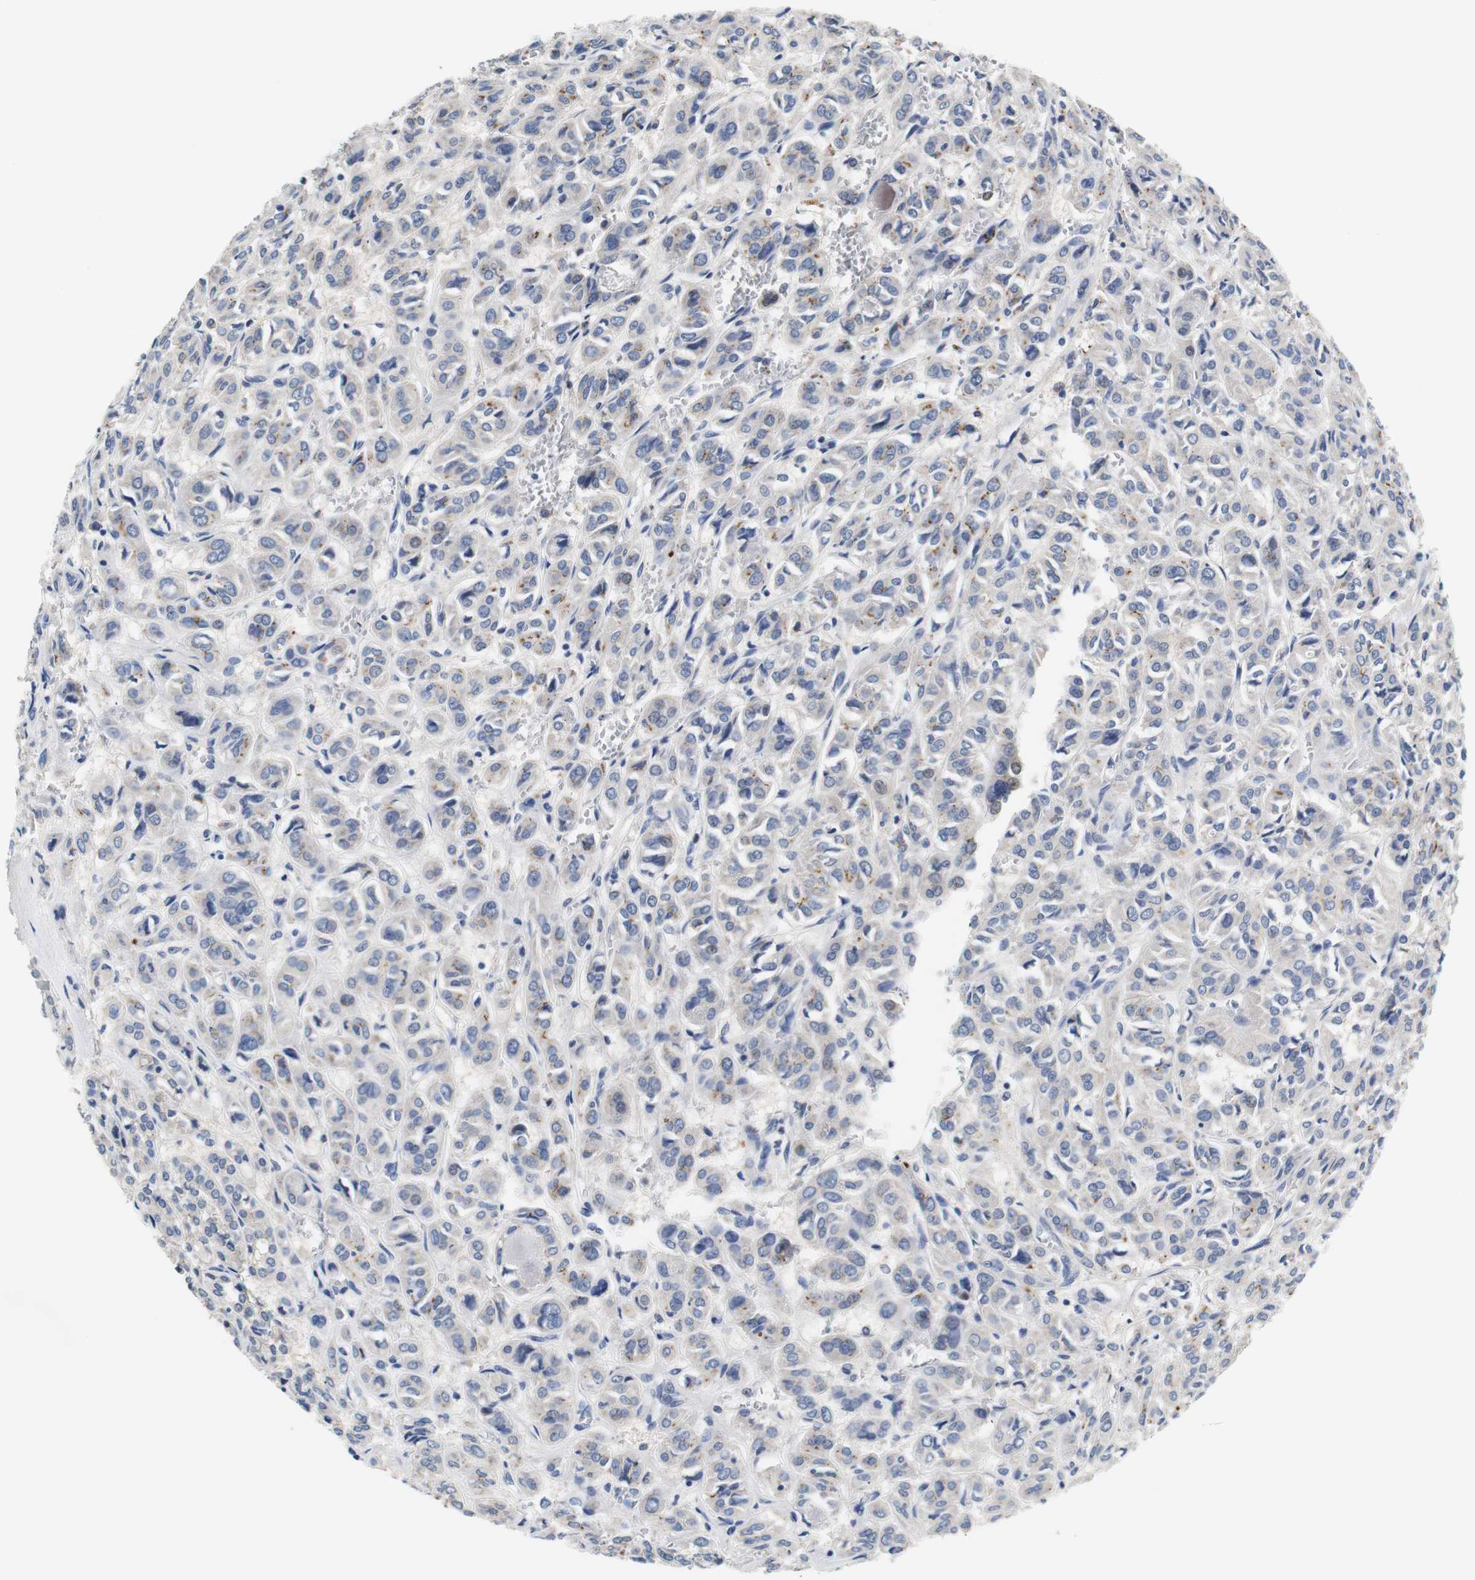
{"staining": {"intensity": "negative", "quantity": "none", "location": "none"}, "tissue": "thyroid cancer", "cell_type": "Tumor cells", "image_type": "cancer", "snomed": [{"axis": "morphology", "description": "Follicular adenoma carcinoma, NOS"}, {"axis": "topography", "description": "Thyroid gland"}], "caption": "Follicular adenoma carcinoma (thyroid) was stained to show a protein in brown. There is no significant staining in tumor cells.", "gene": "PCK1", "patient": {"sex": "female", "age": 71}}